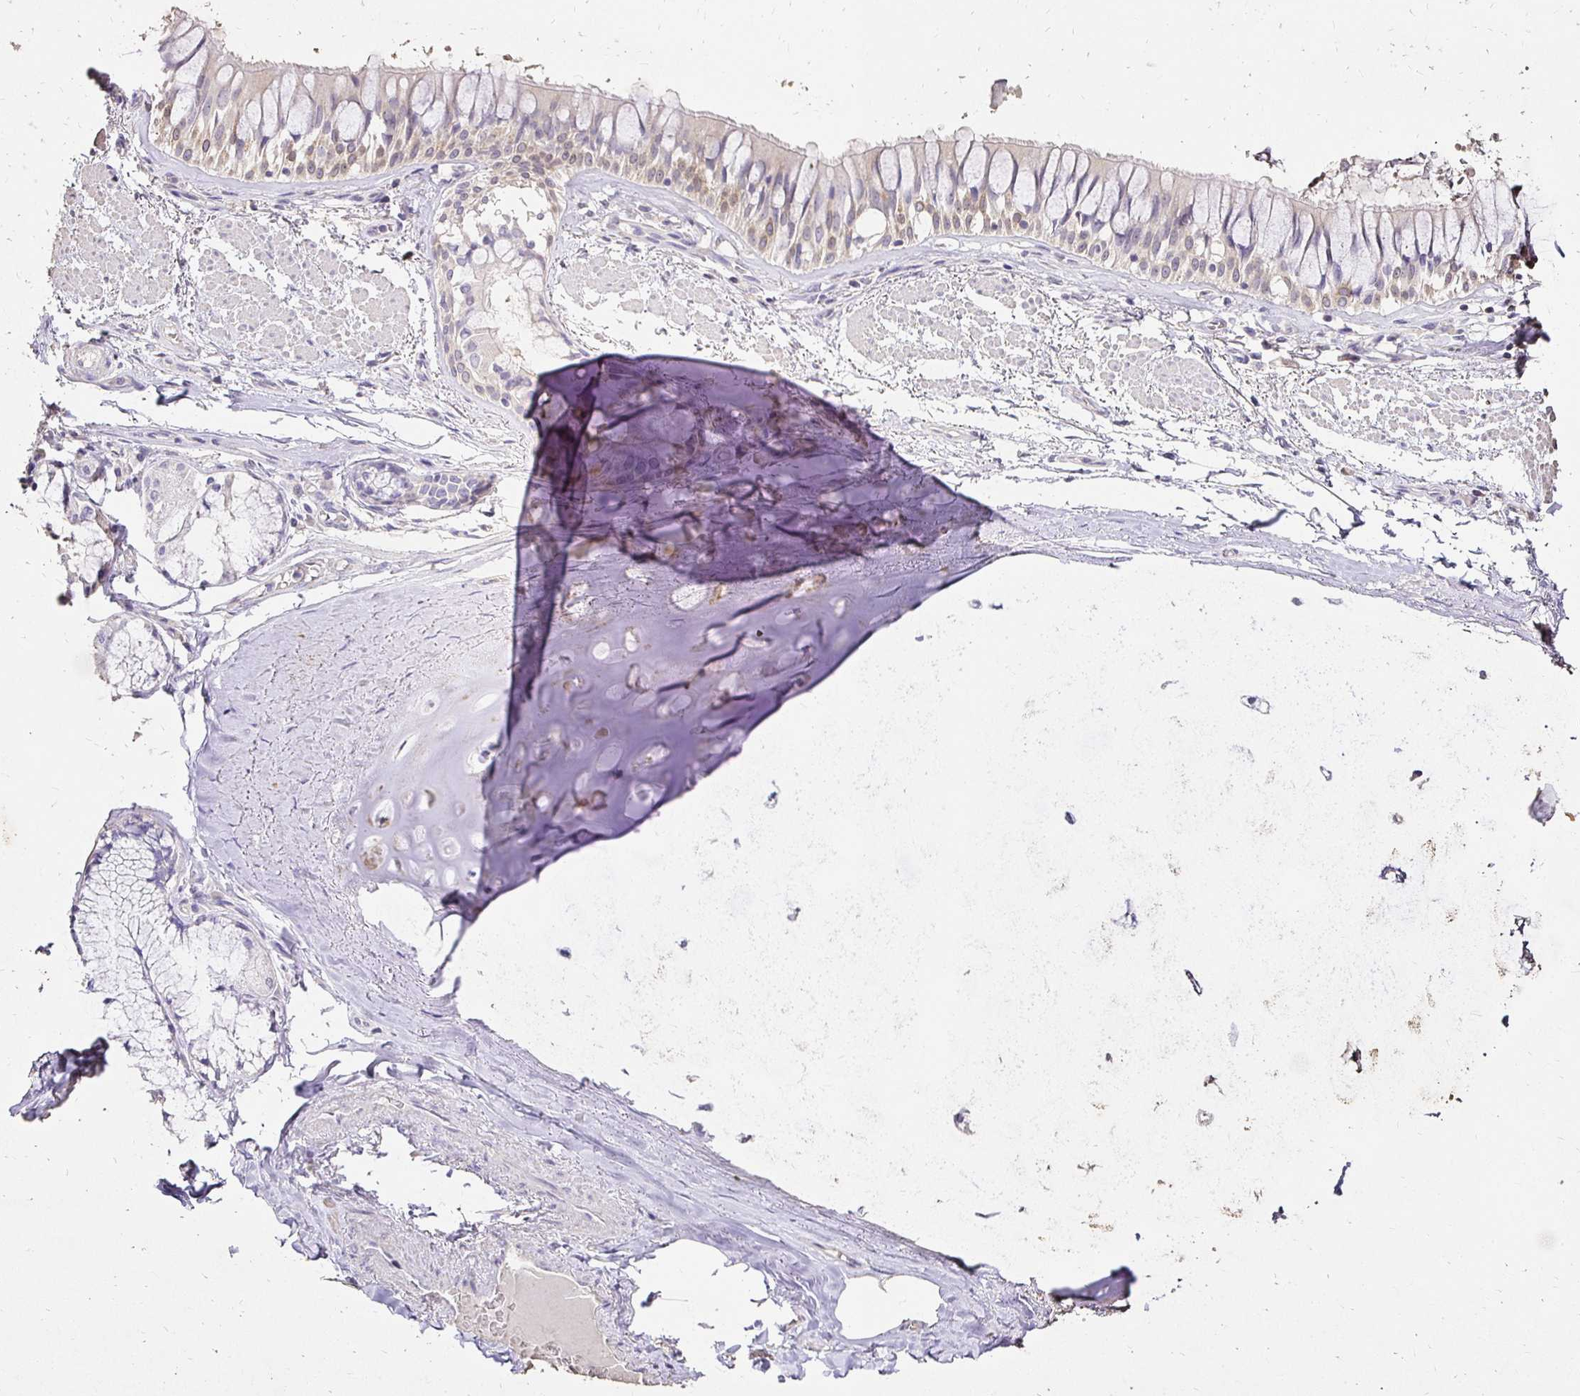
{"staining": {"intensity": "negative", "quantity": "none", "location": "none"}, "tissue": "adipose tissue", "cell_type": "Adipocytes", "image_type": "normal", "snomed": [{"axis": "morphology", "description": "Normal tissue, NOS"}, {"axis": "topography", "description": "Cartilage tissue"}, {"axis": "topography", "description": "Bronchus"}], "caption": "Immunohistochemistry (IHC) histopathology image of normal human adipose tissue stained for a protein (brown), which demonstrates no expression in adipocytes. The staining is performed using DAB (3,3'-diaminobenzidine) brown chromogen with nuclei counter-stained in using hematoxylin.", "gene": "UGT1A6", "patient": {"sex": "male", "age": 64}}